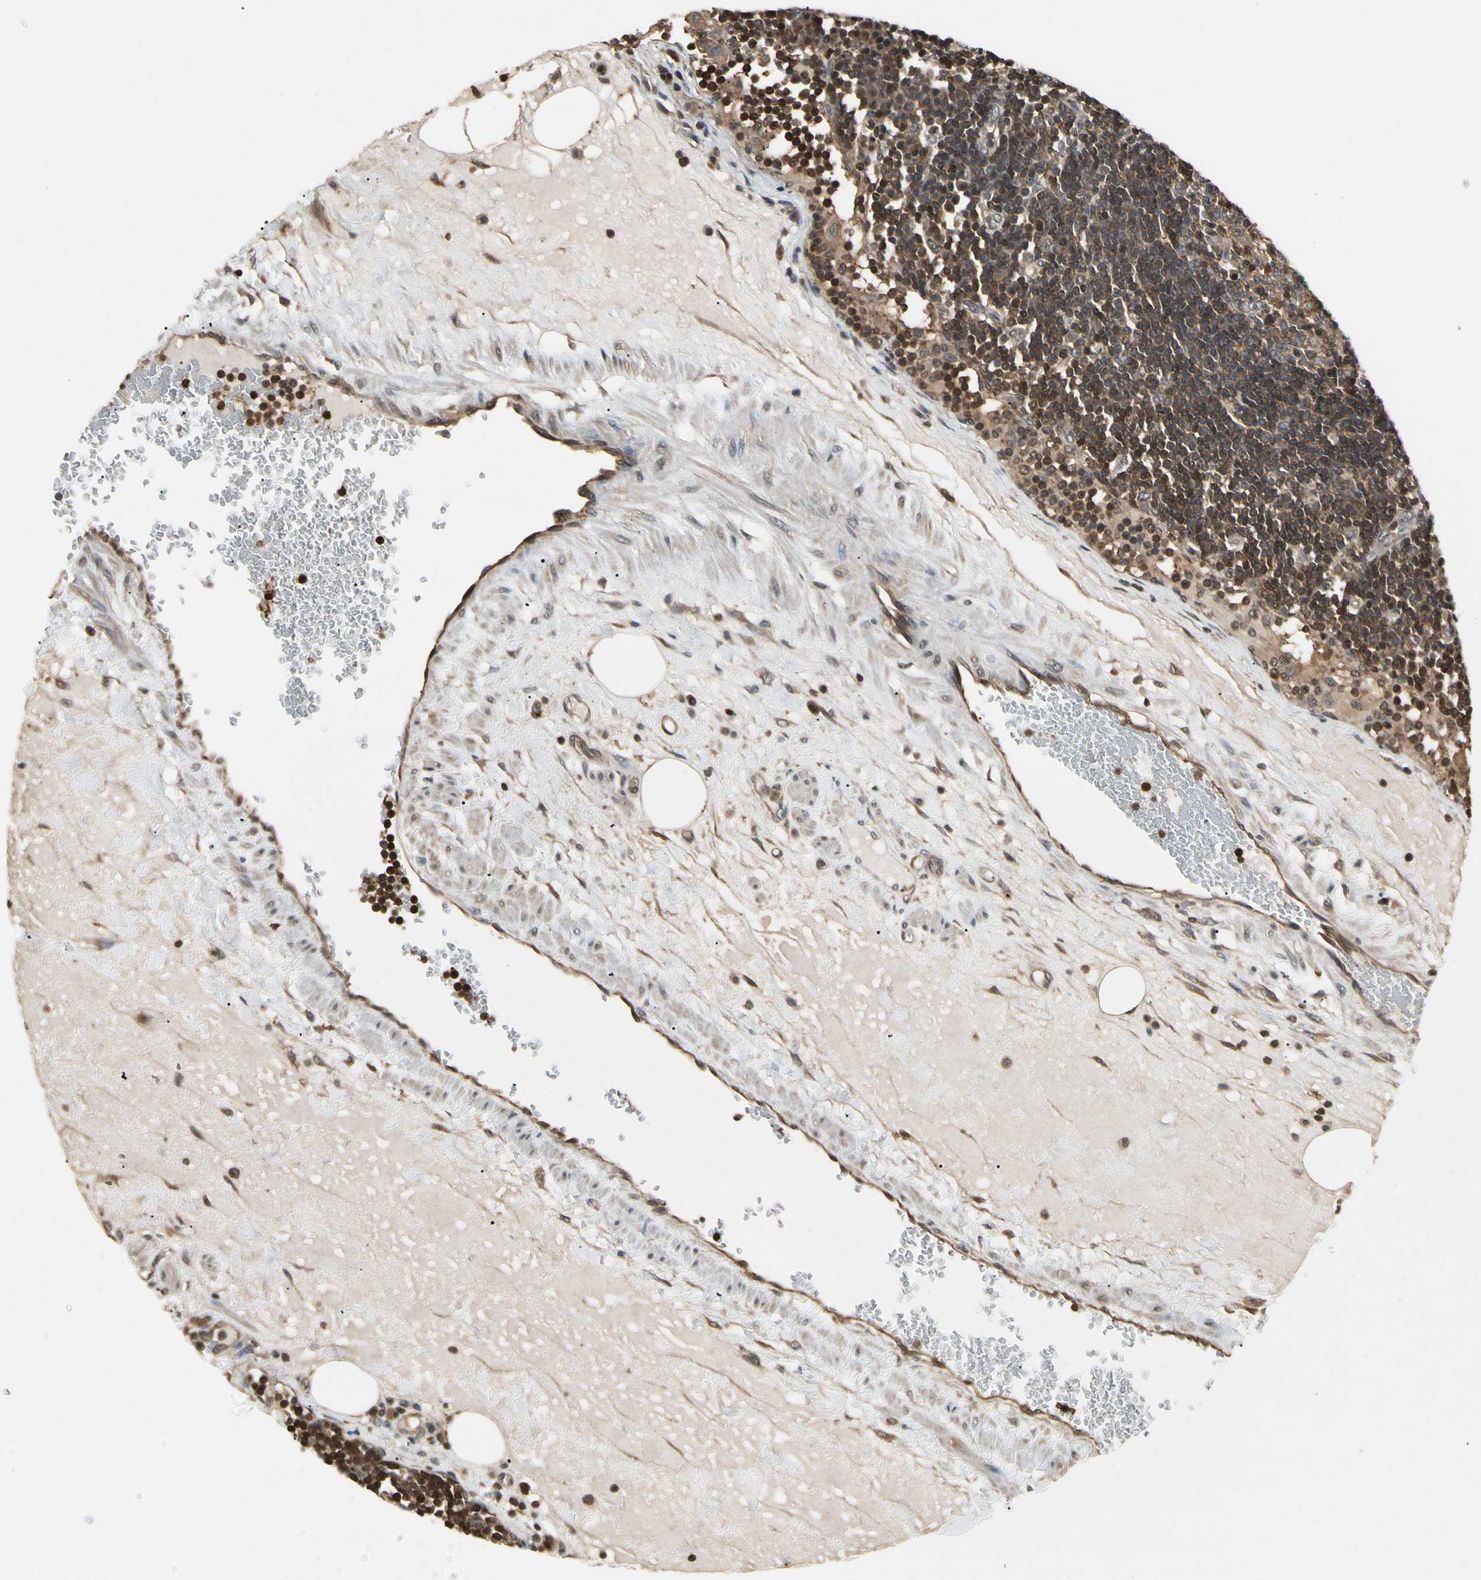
{"staining": {"intensity": "strong", "quantity": ">75%", "location": "cytoplasmic/membranous"}, "tissue": "lymph node", "cell_type": "Germinal center cells", "image_type": "normal", "snomed": [{"axis": "morphology", "description": "Normal tissue, NOS"}, {"axis": "morphology", "description": "Squamous cell carcinoma, metastatic, NOS"}, {"axis": "topography", "description": "Lymph node"}], "caption": "This is a photomicrograph of IHC staining of normal lymph node, which shows strong expression in the cytoplasmic/membranous of germinal center cells.", "gene": "YWHAB", "patient": {"sex": "female", "age": 53}}